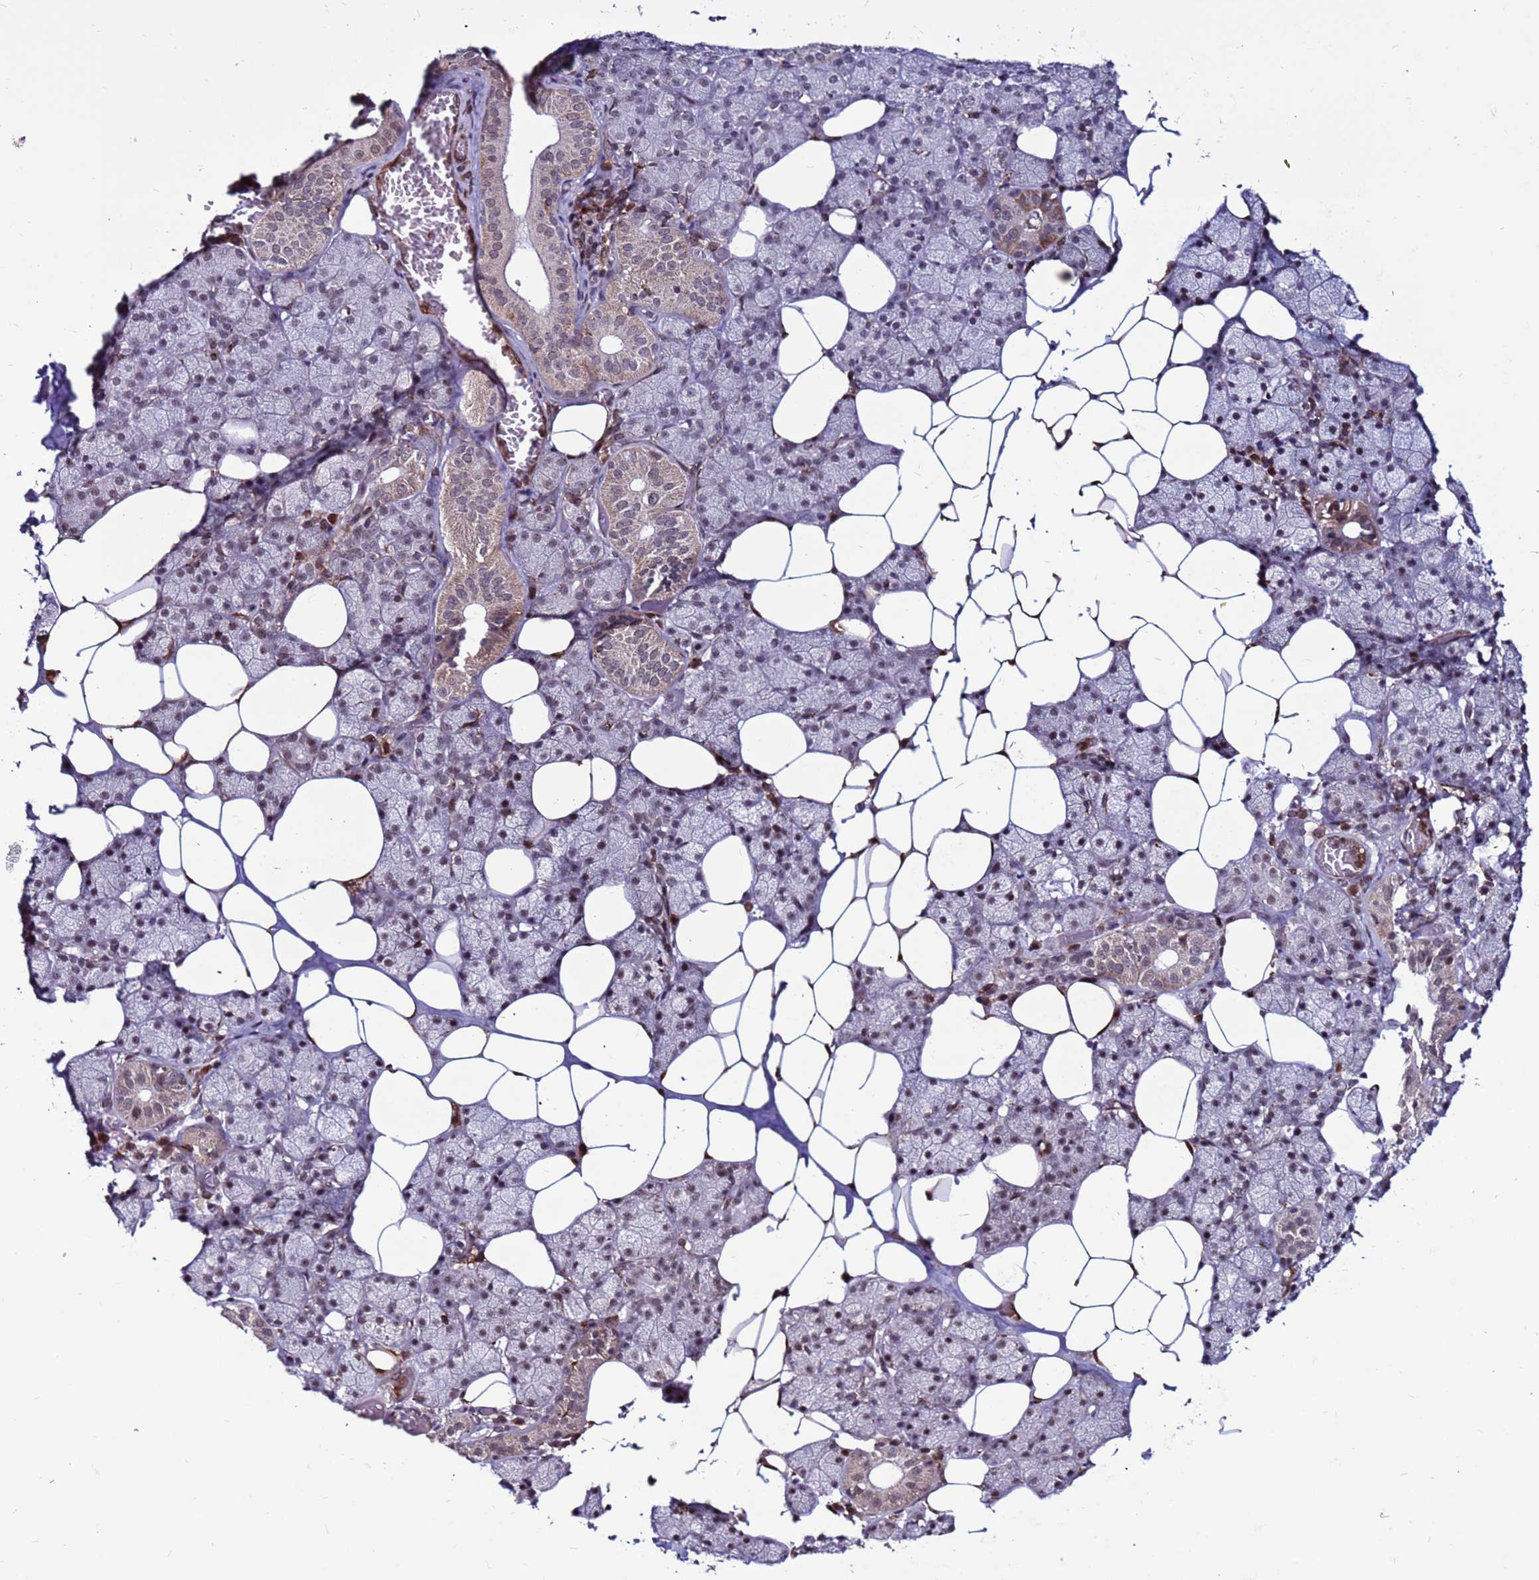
{"staining": {"intensity": "weak", "quantity": "25%-75%", "location": "cytoplasmic/membranous,nuclear"}, "tissue": "salivary gland", "cell_type": "Glandular cells", "image_type": "normal", "snomed": [{"axis": "morphology", "description": "Normal tissue, NOS"}, {"axis": "topography", "description": "Salivary gland"}], "caption": "DAB (3,3'-diaminobenzidine) immunohistochemical staining of benign salivary gland demonstrates weak cytoplasmic/membranous,nuclear protein positivity in approximately 25%-75% of glandular cells.", "gene": "CLK3", "patient": {"sex": "female", "age": 33}}